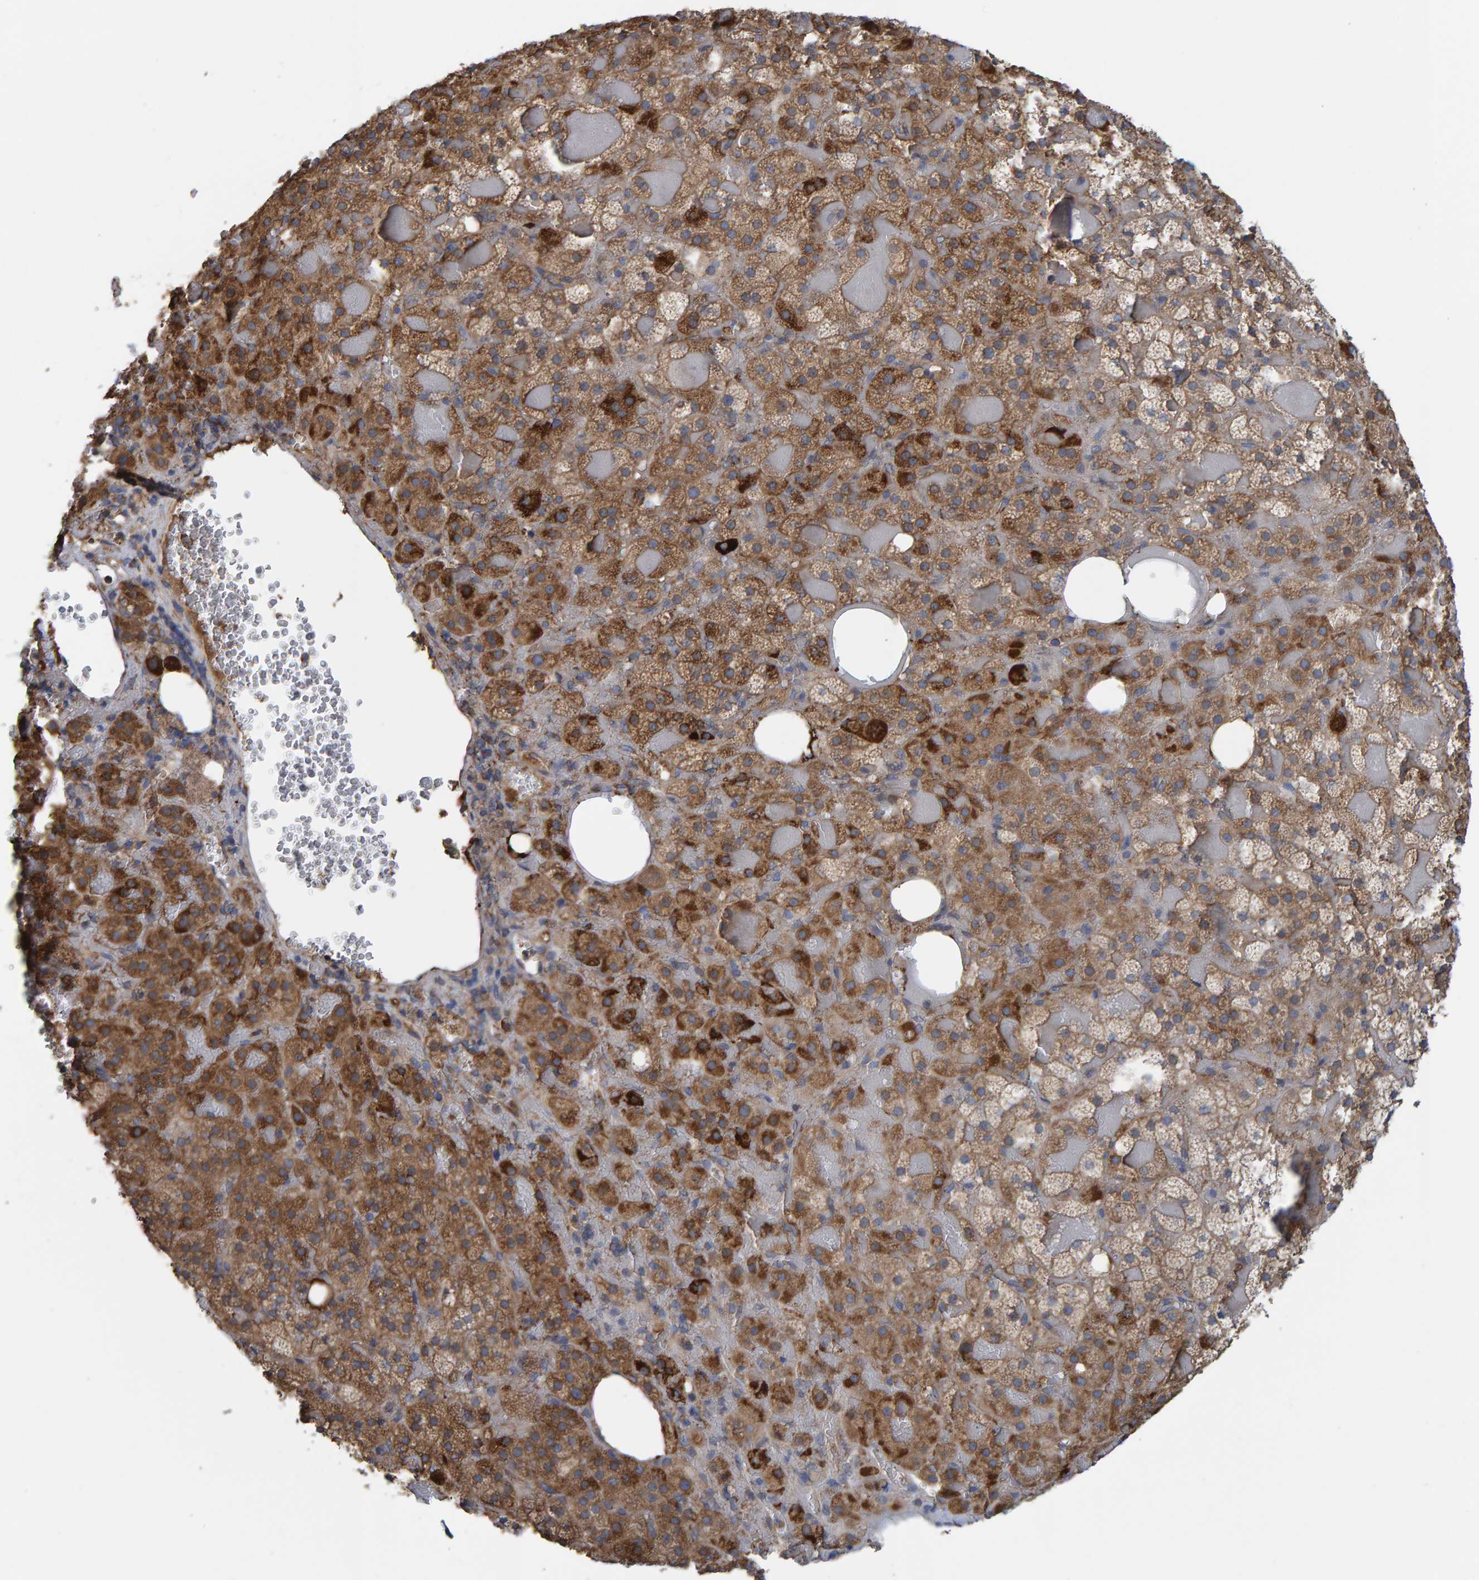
{"staining": {"intensity": "moderate", "quantity": ">75%", "location": "cytoplasmic/membranous"}, "tissue": "adrenal gland", "cell_type": "Glandular cells", "image_type": "normal", "snomed": [{"axis": "morphology", "description": "Normal tissue, NOS"}, {"axis": "topography", "description": "Adrenal gland"}], "caption": "Protein expression analysis of normal human adrenal gland reveals moderate cytoplasmic/membranous expression in about >75% of glandular cells. (Stains: DAB (3,3'-diaminobenzidine) in brown, nuclei in blue, Microscopy: brightfield microscopy at high magnification).", "gene": "LRSAM1", "patient": {"sex": "female", "age": 59}}